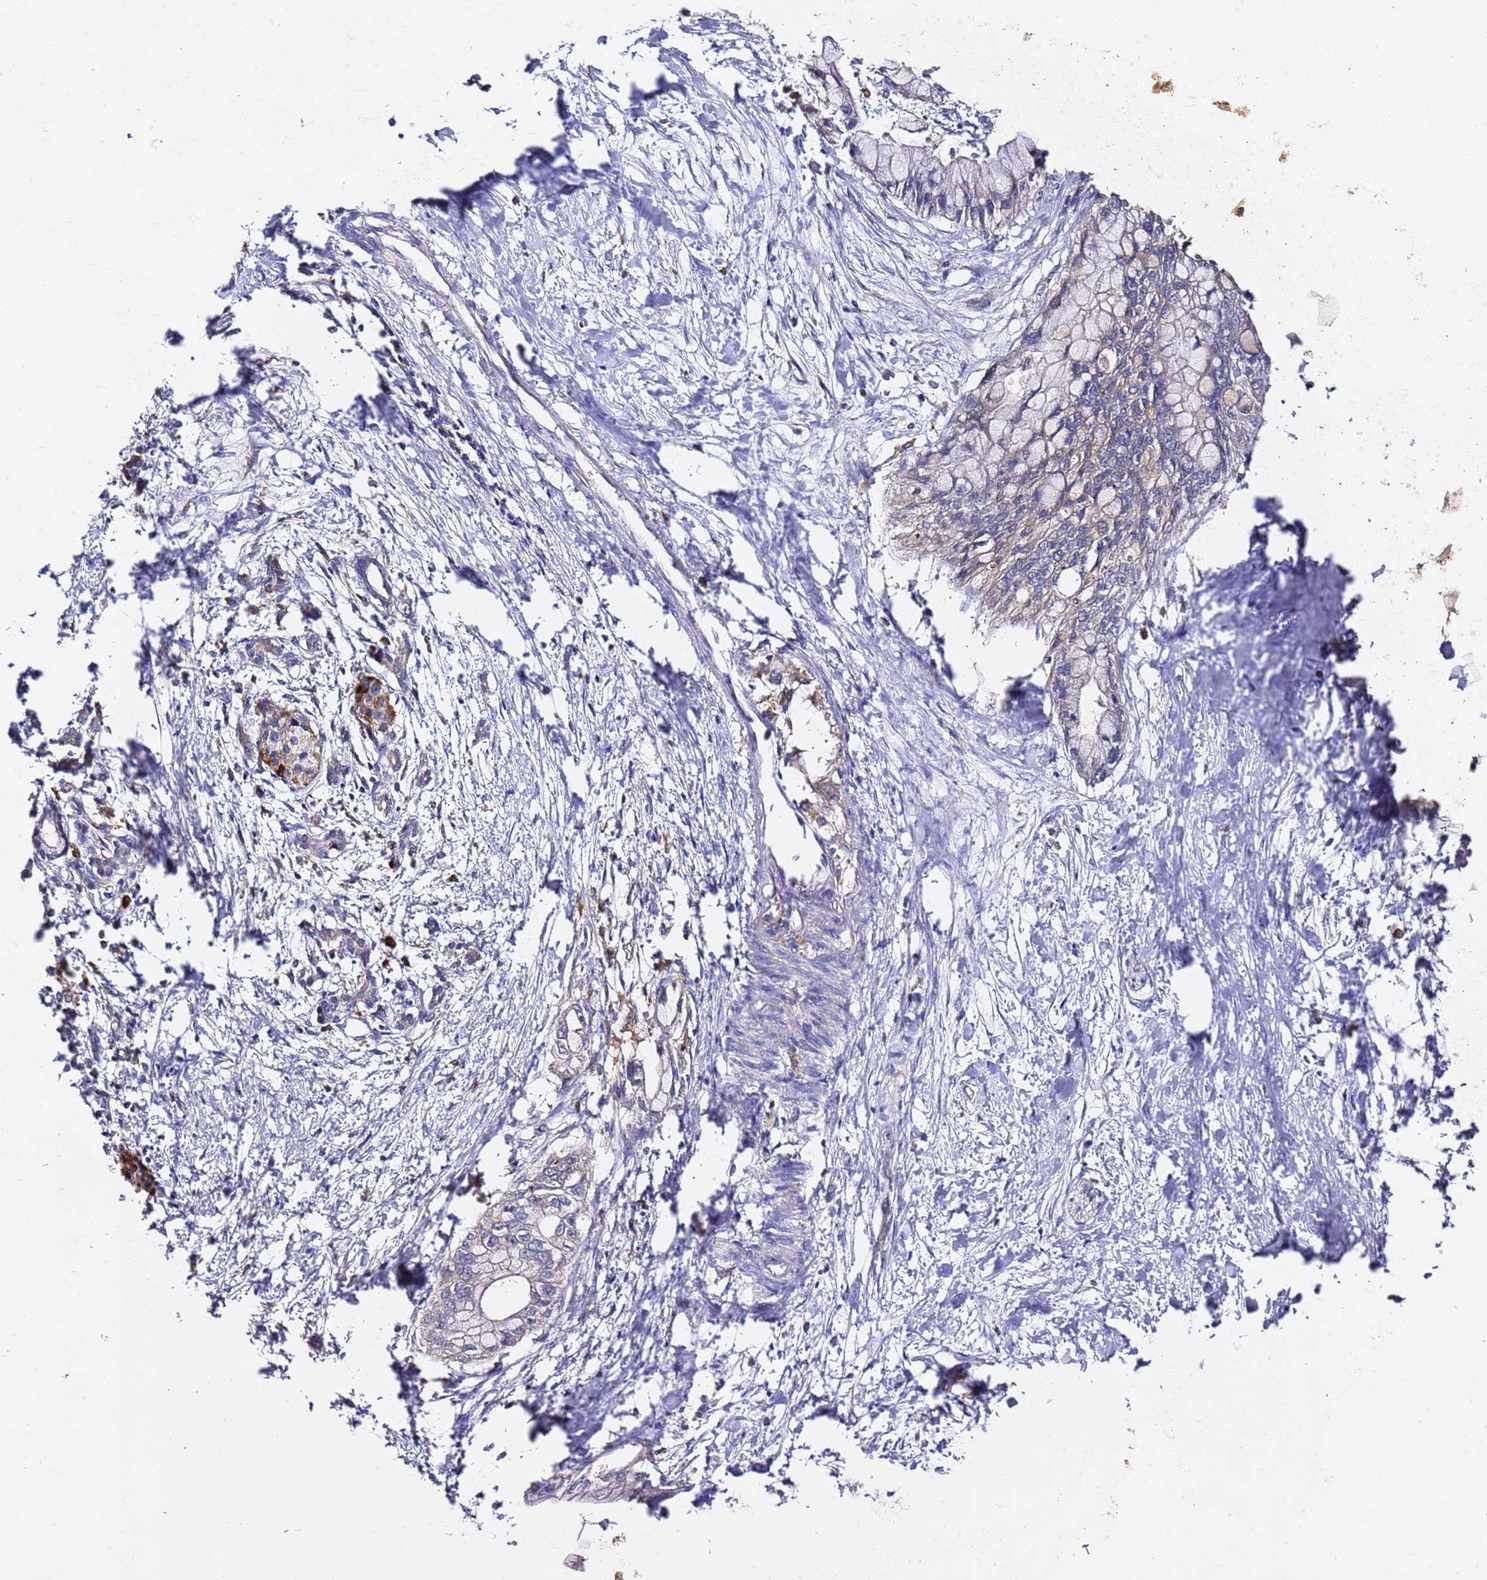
{"staining": {"intensity": "negative", "quantity": "none", "location": "none"}, "tissue": "pancreatic cancer", "cell_type": "Tumor cells", "image_type": "cancer", "snomed": [{"axis": "morphology", "description": "Adenocarcinoma, NOS"}, {"axis": "topography", "description": "Pancreas"}], "caption": "Immunohistochemistry photomicrograph of neoplastic tissue: adenocarcinoma (pancreatic) stained with DAB (3,3'-diaminobenzidine) exhibits no significant protein staining in tumor cells.", "gene": "PRMT7", "patient": {"sex": "male", "age": 48}}